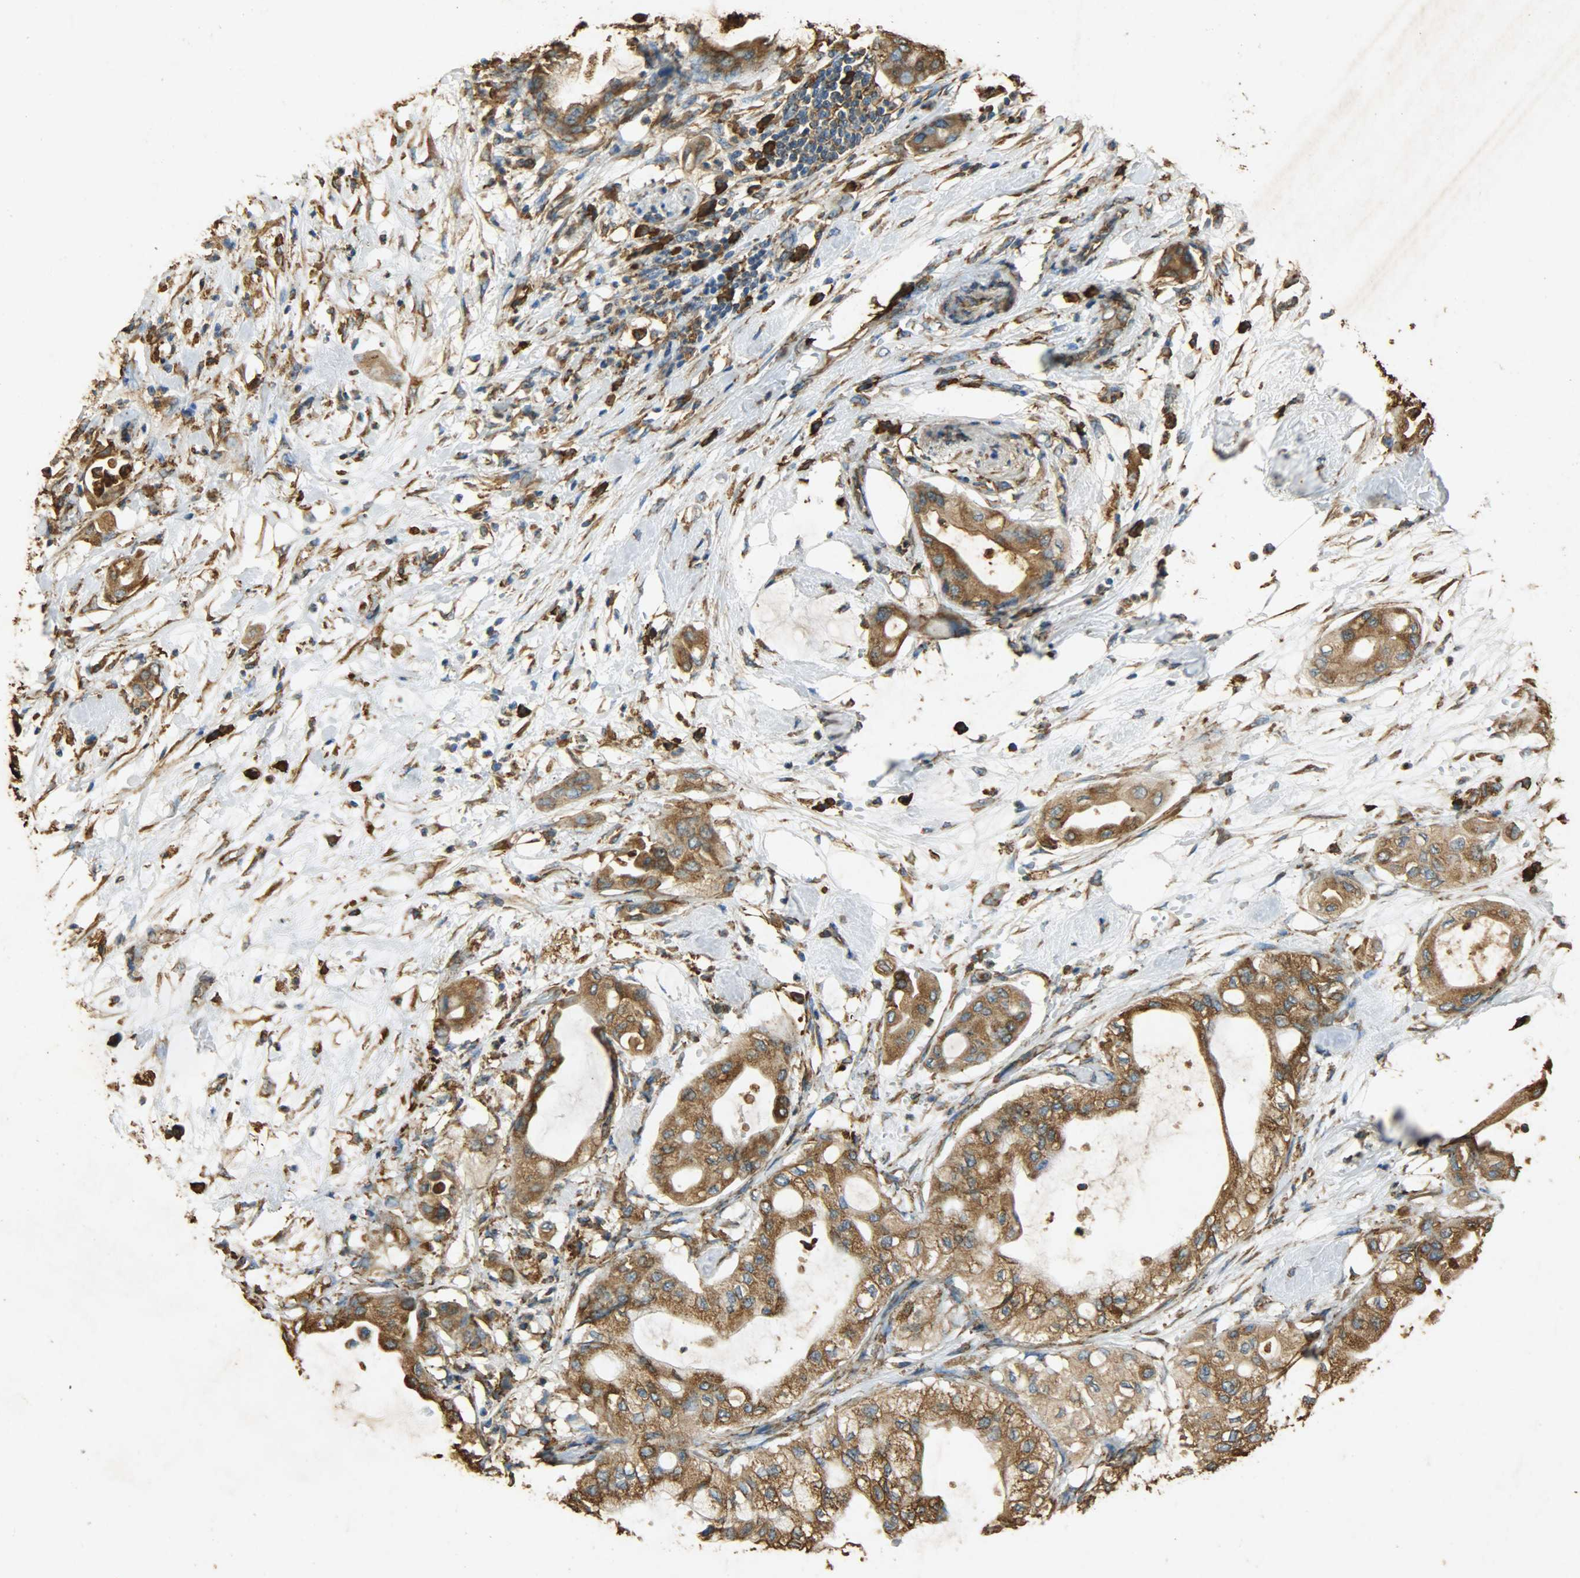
{"staining": {"intensity": "moderate", "quantity": ">75%", "location": "cytoplasmic/membranous"}, "tissue": "pancreatic cancer", "cell_type": "Tumor cells", "image_type": "cancer", "snomed": [{"axis": "morphology", "description": "Adenocarcinoma, NOS"}, {"axis": "morphology", "description": "Adenocarcinoma, metastatic, NOS"}, {"axis": "topography", "description": "Lymph node"}, {"axis": "topography", "description": "Pancreas"}, {"axis": "topography", "description": "Duodenum"}], "caption": "There is medium levels of moderate cytoplasmic/membranous expression in tumor cells of adenocarcinoma (pancreatic), as demonstrated by immunohistochemical staining (brown color).", "gene": "HSP90B1", "patient": {"sex": "female", "age": 64}}